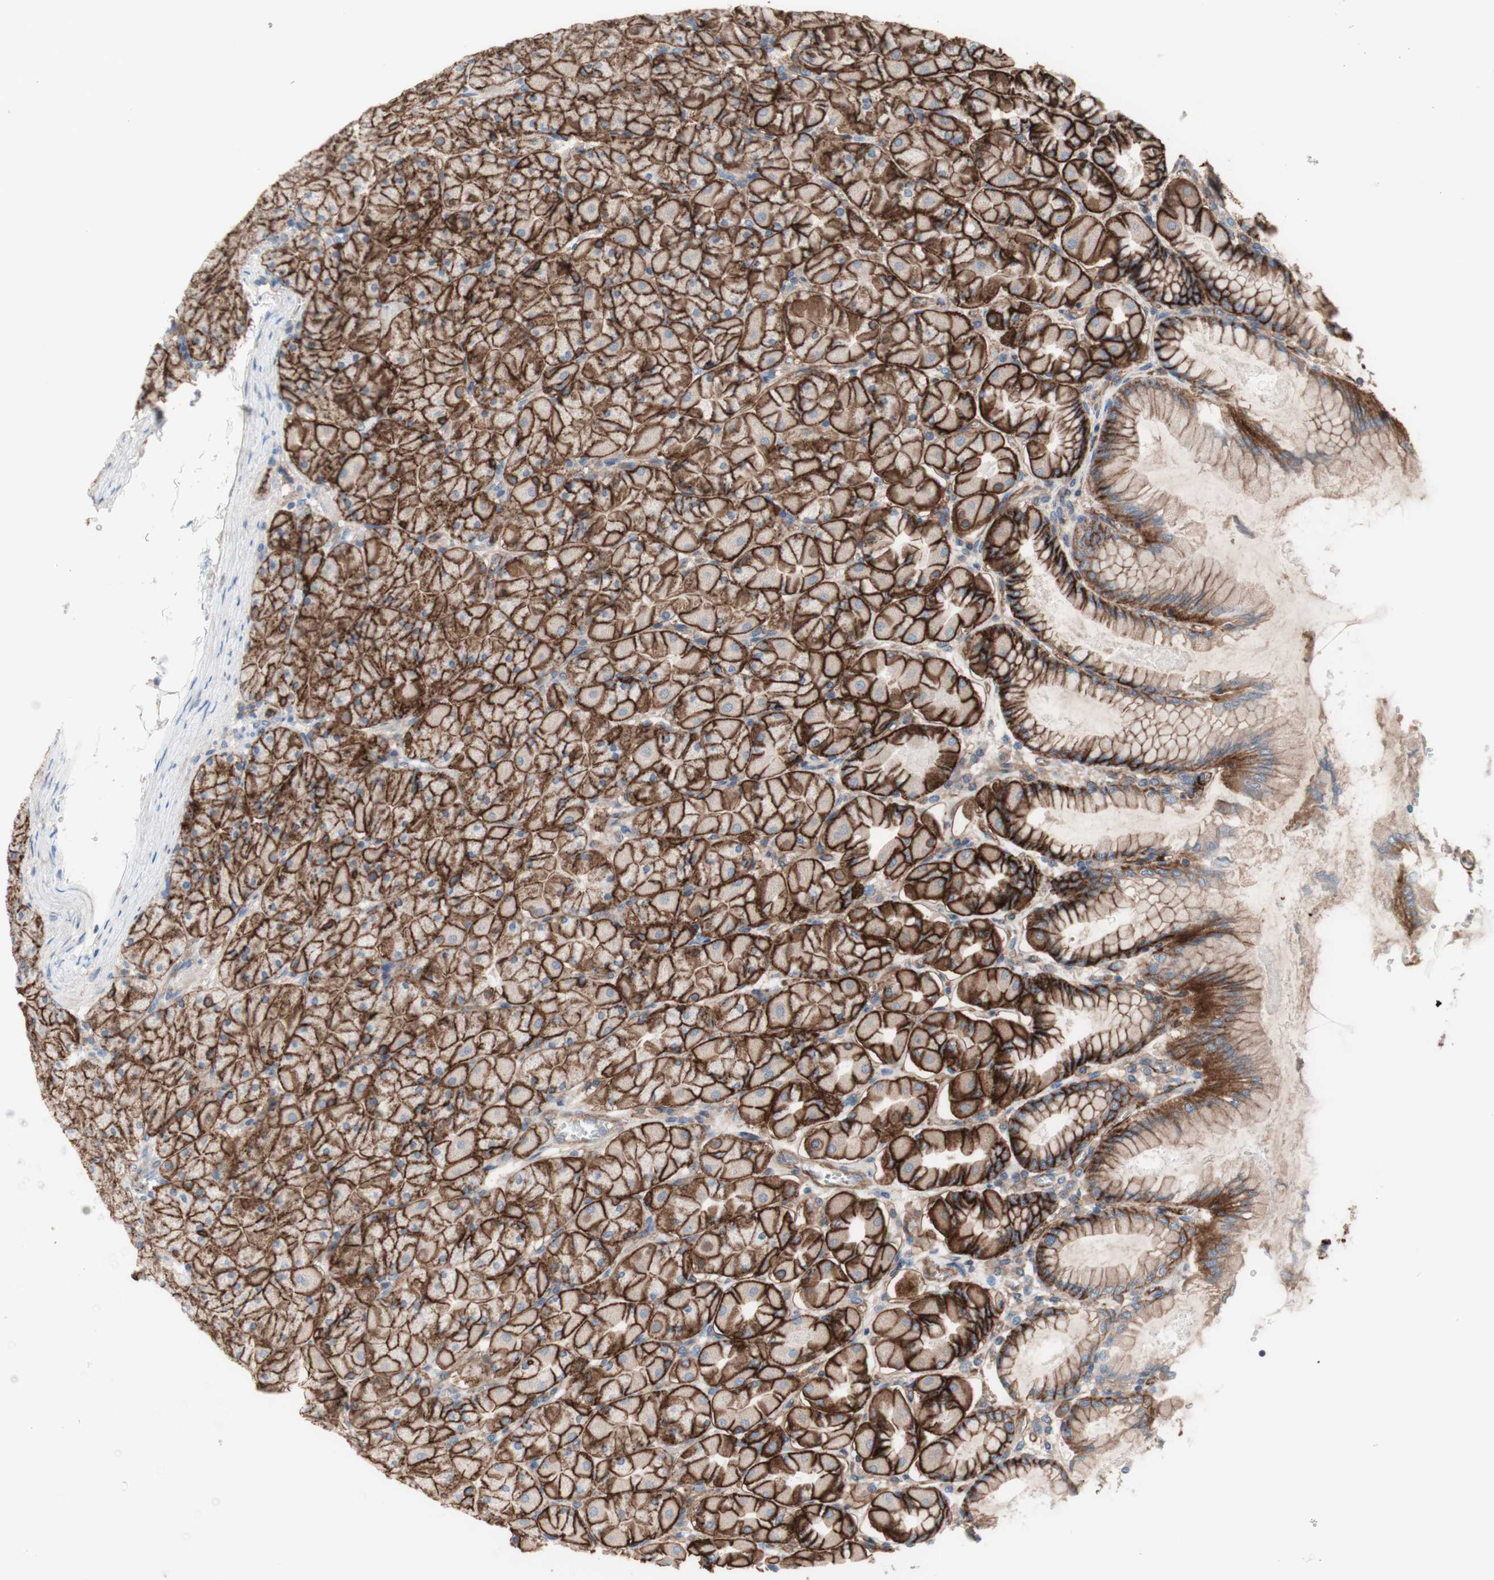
{"staining": {"intensity": "strong", "quantity": ">75%", "location": "cytoplasmic/membranous"}, "tissue": "stomach", "cell_type": "Glandular cells", "image_type": "normal", "snomed": [{"axis": "morphology", "description": "Normal tissue, NOS"}, {"axis": "topography", "description": "Stomach, upper"}], "caption": "Protein staining of benign stomach shows strong cytoplasmic/membranous staining in about >75% of glandular cells.", "gene": "CD46", "patient": {"sex": "female", "age": 56}}